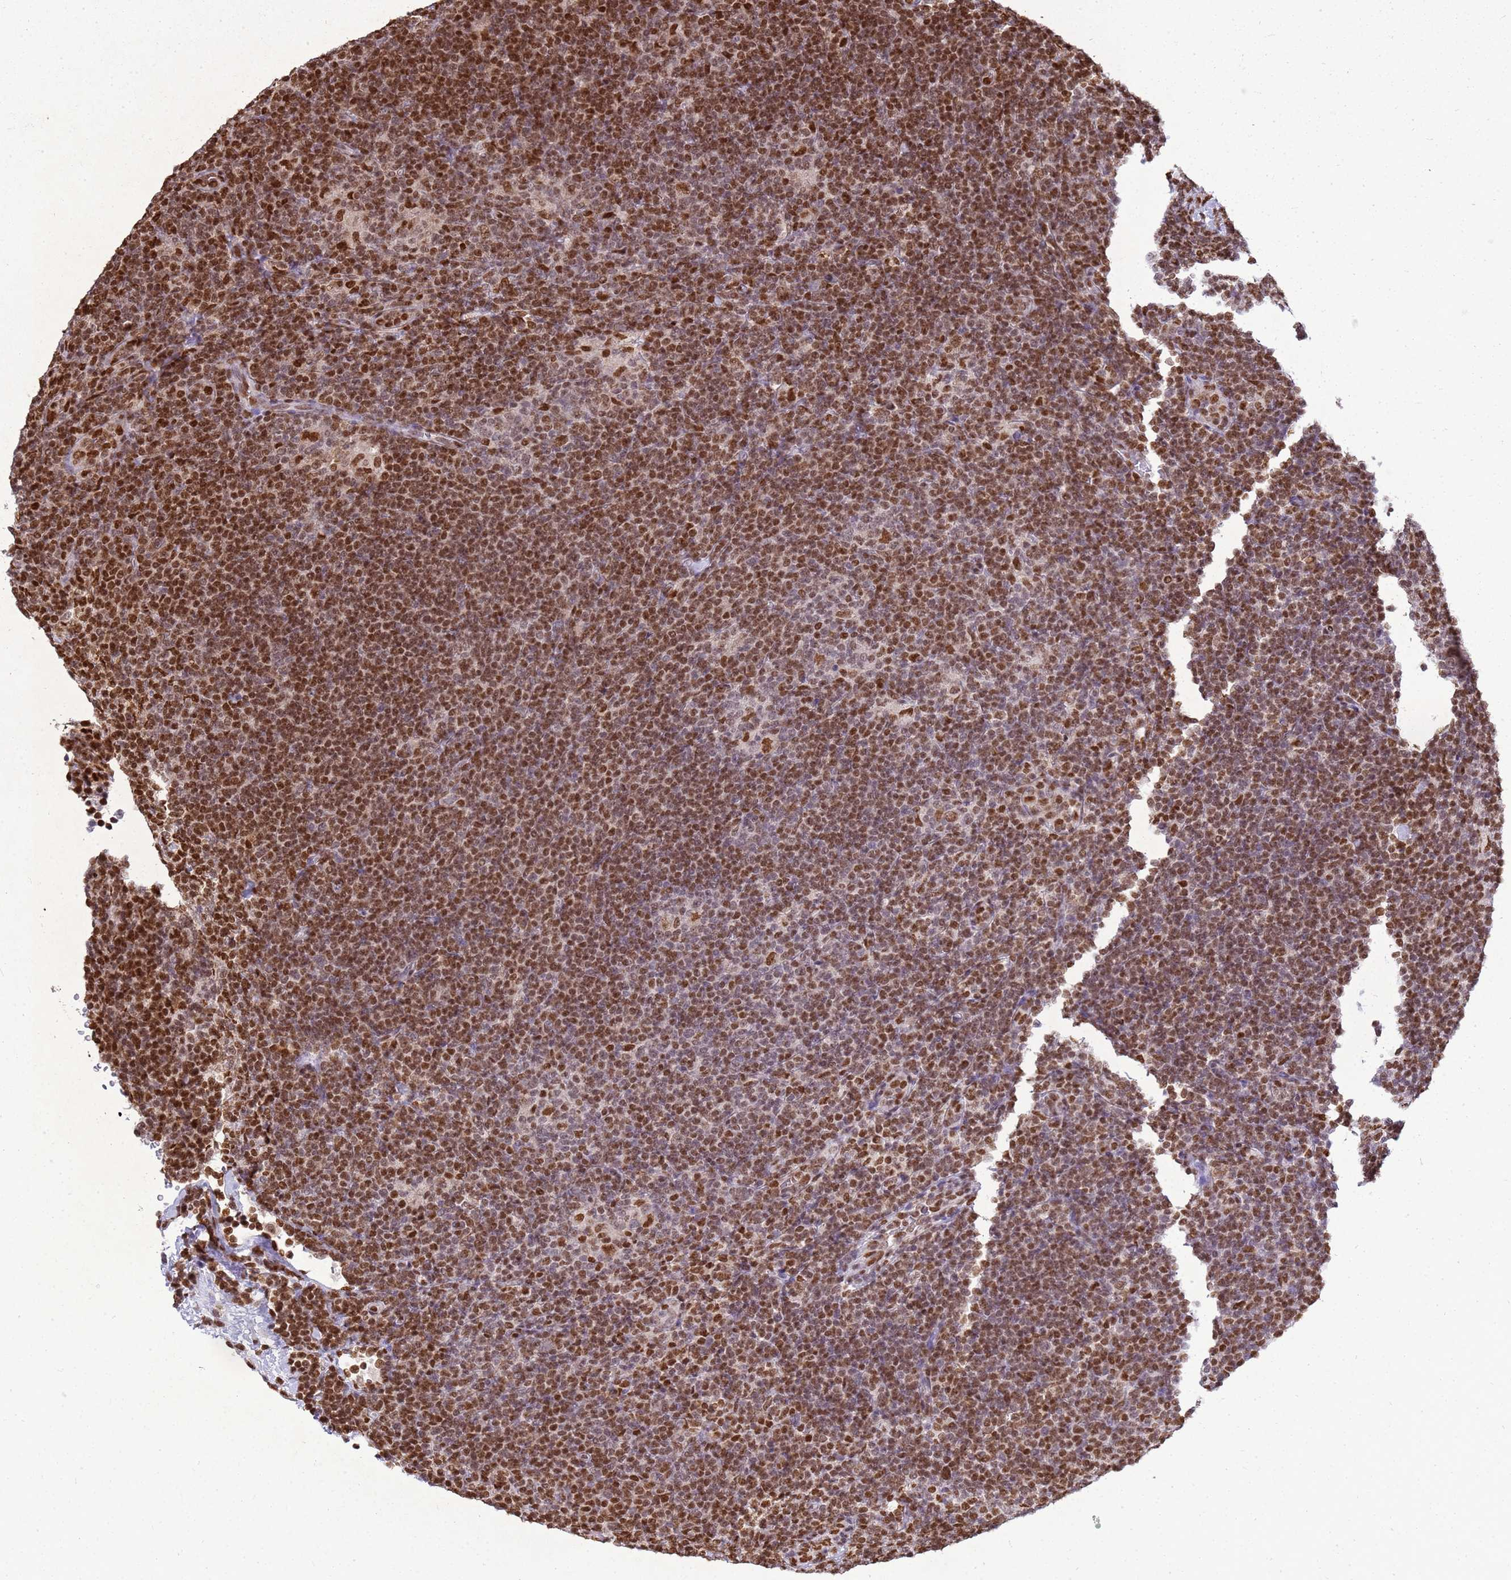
{"staining": {"intensity": "strong", "quantity": ">75%", "location": "nuclear"}, "tissue": "lymphoma", "cell_type": "Tumor cells", "image_type": "cancer", "snomed": [{"axis": "morphology", "description": "Hodgkin's disease, NOS"}, {"axis": "topography", "description": "Lymph node"}], "caption": "An IHC micrograph of neoplastic tissue is shown. Protein staining in brown labels strong nuclear positivity in lymphoma within tumor cells. (DAB = brown stain, brightfield microscopy at high magnification).", "gene": "APEX1", "patient": {"sex": "female", "age": 57}}